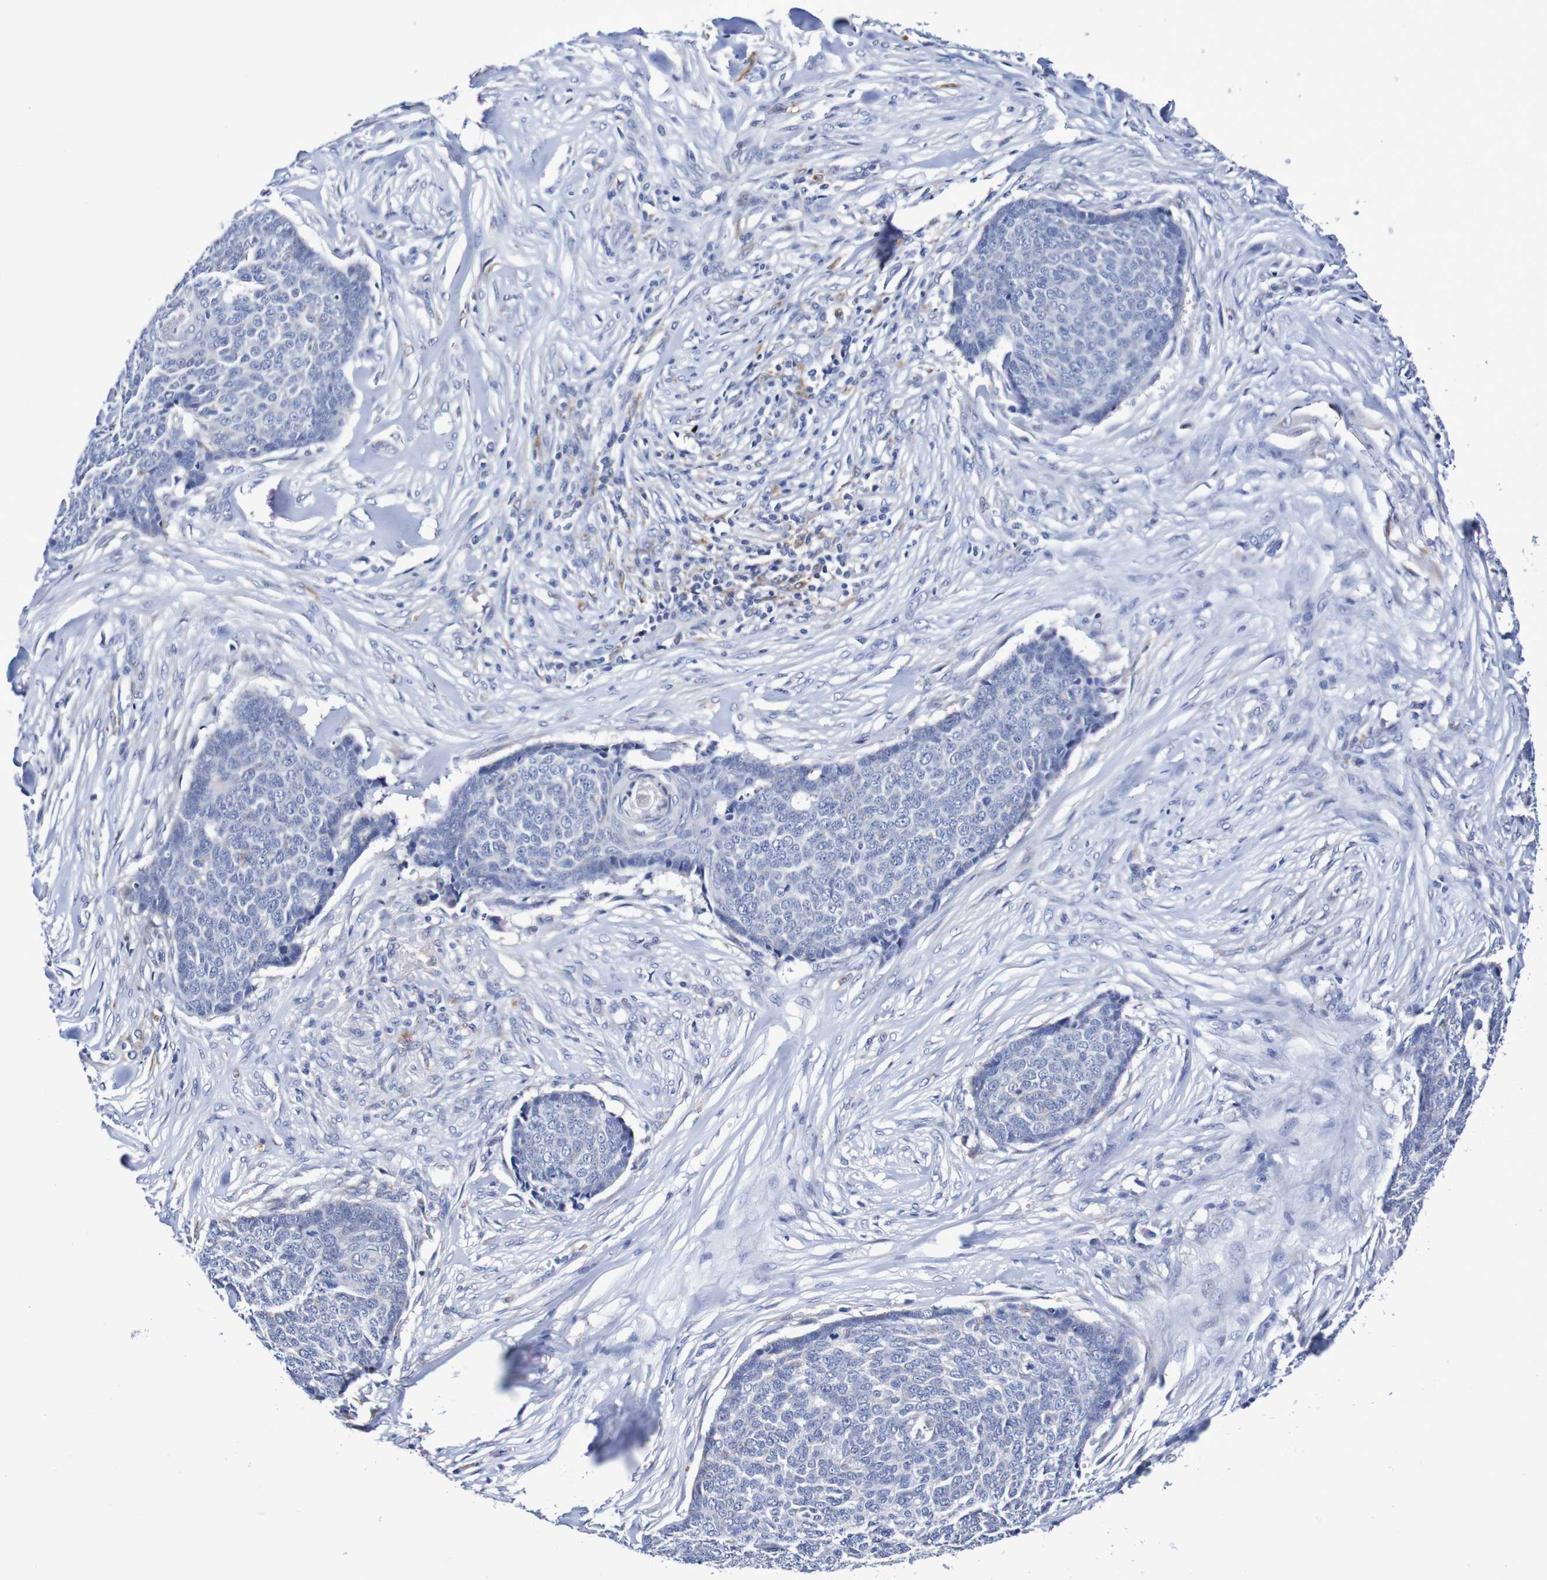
{"staining": {"intensity": "negative", "quantity": "none", "location": "none"}, "tissue": "skin cancer", "cell_type": "Tumor cells", "image_type": "cancer", "snomed": [{"axis": "morphology", "description": "Basal cell carcinoma"}, {"axis": "topography", "description": "Skin"}], "caption": "Immunohistochemistry image of neoplastic tissue: skin cancer stained with DAB (3,3'-diaminobenzidine) displays no significant protein positivity in tumor cells.", "gene": "SEZ6", "patient": {"sex": "male", "age": 84}}